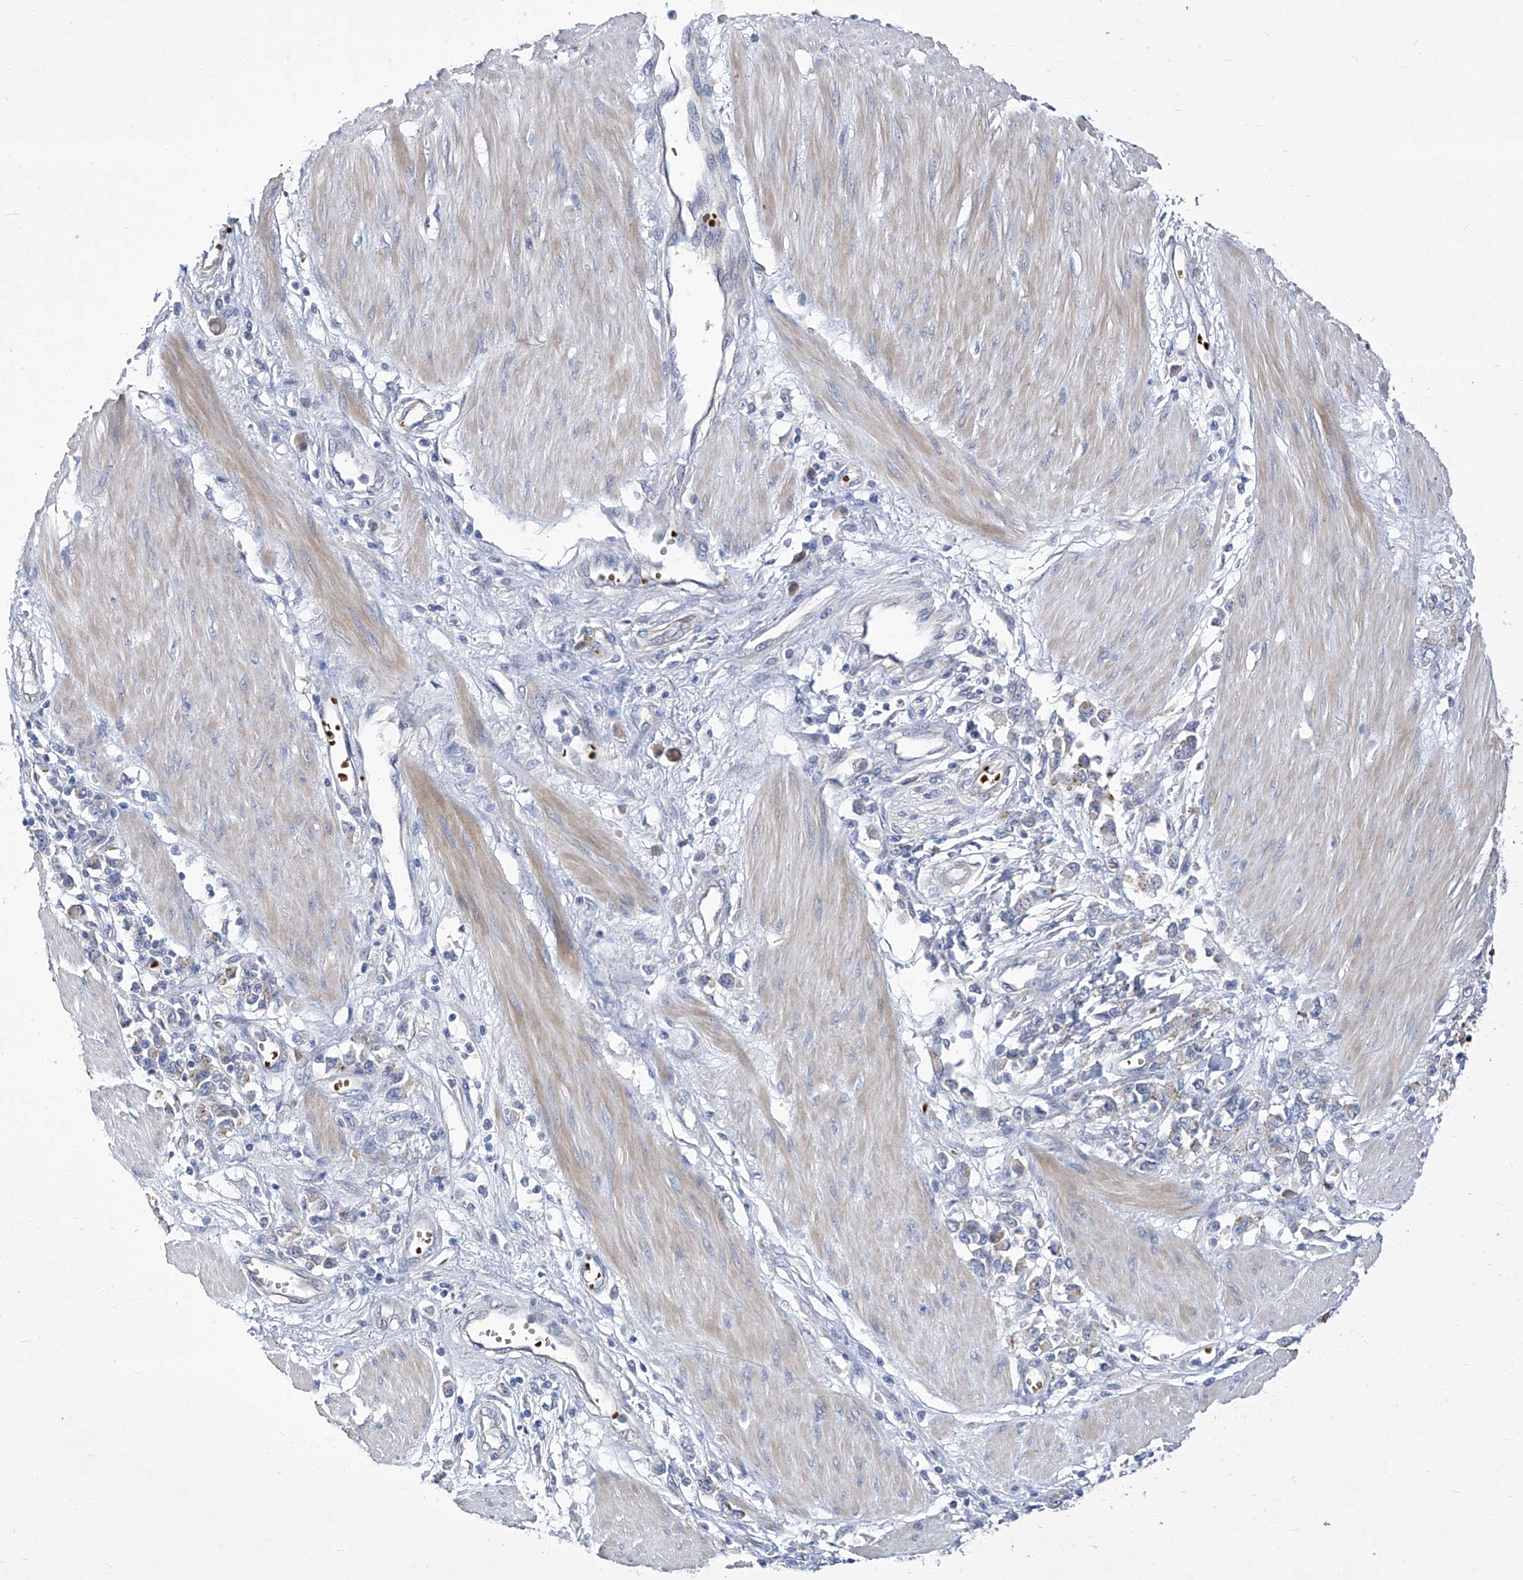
{"staining": {"intensity": "negative", "quantity": "none", "location": "none"}, "tissue": "stomach cancer", "cell_type": "Tumor cells", "image_type": "cancer", "snomed": [{"axis": "morphology", "description": "Adenocarcinoma, NOS"}, {"axis": "topography", "description": "Stomach"}], "caption": "This micrograph is of adenocarcinoma (stomach) stained with IHC to label a protein in brown with the nuclei are counter-stained blue. There is no expression in tumor cells.", "gene": "PARD3", "patient": {"sex": "female", "age": 76}}